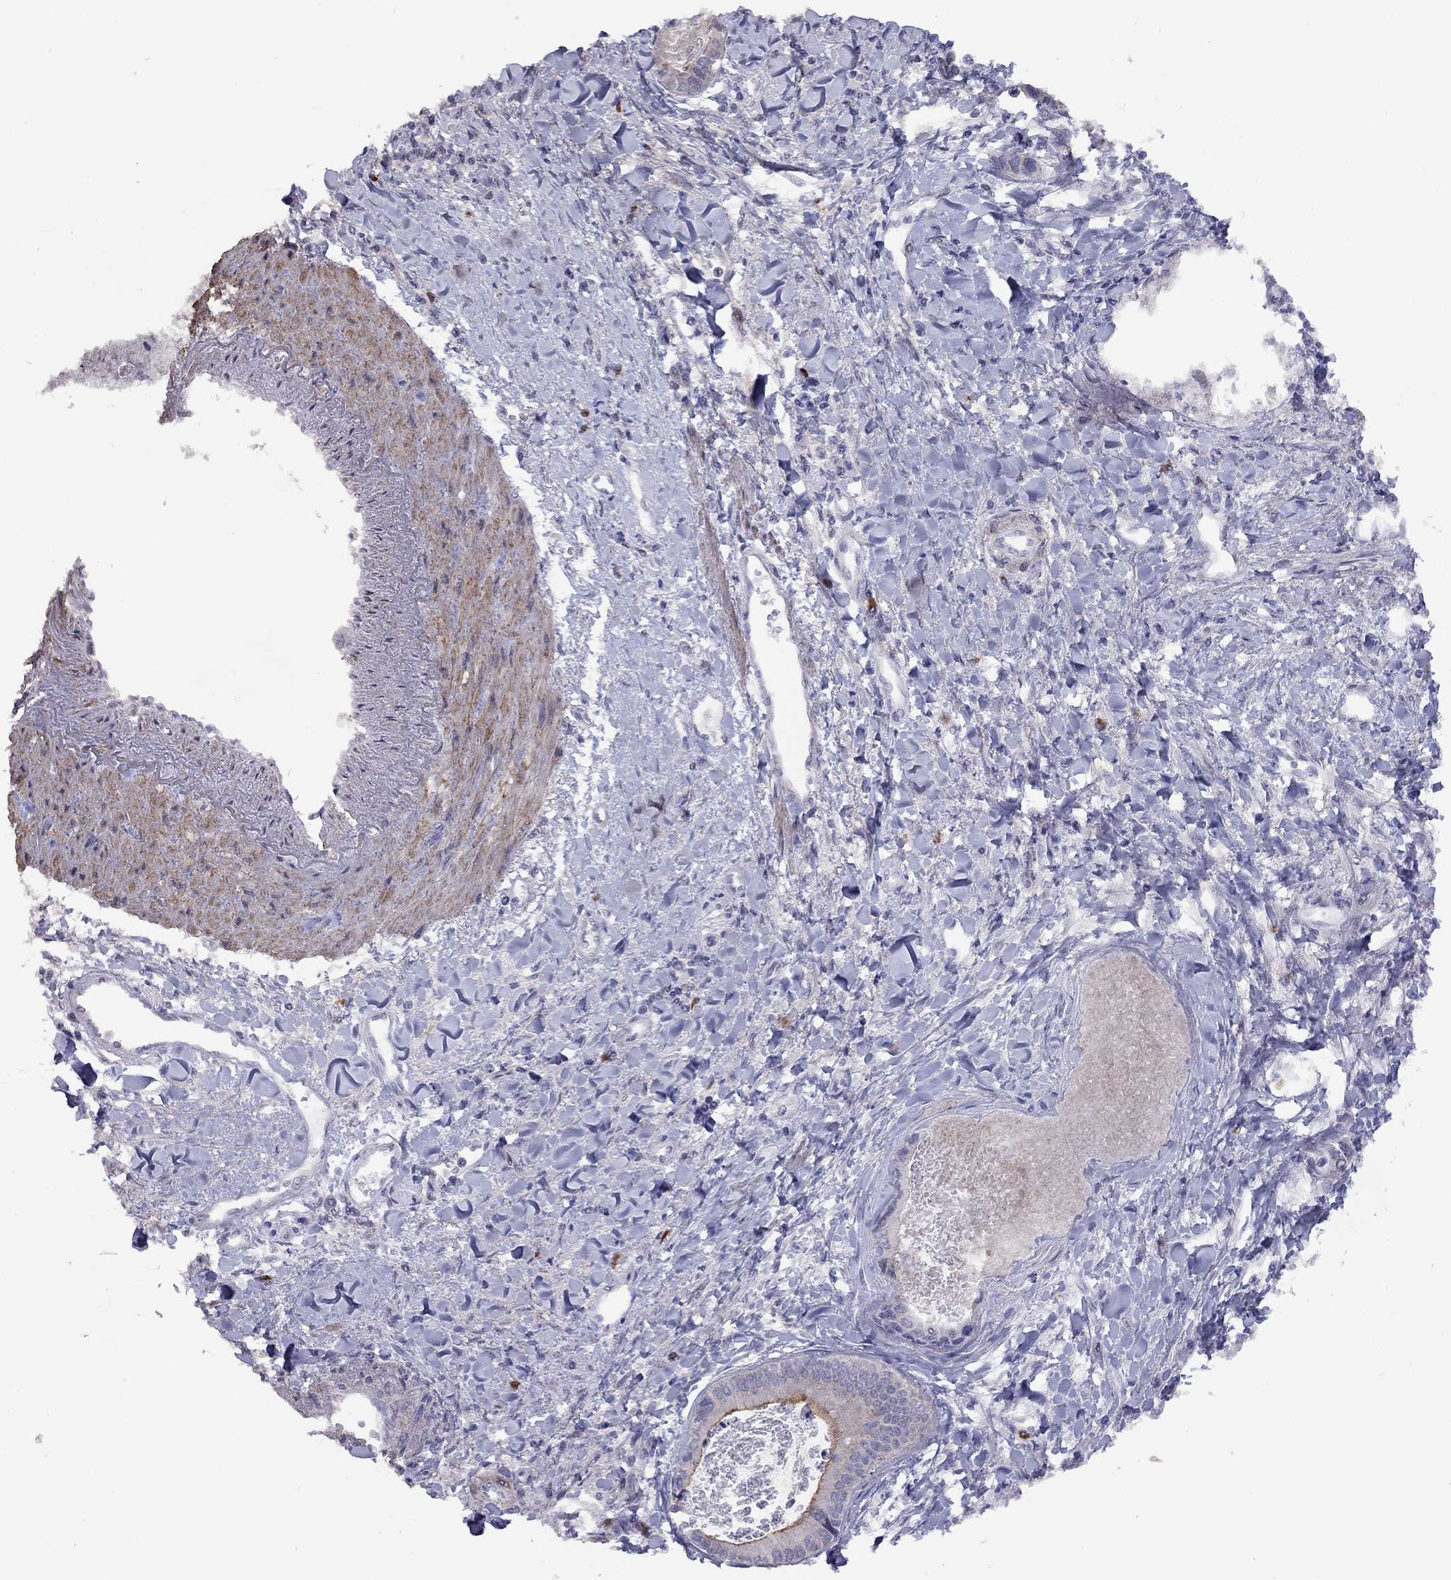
{"staining": {"intensity": "strong", "quantity": "25%-75%", "location": "cytoplasmic/membranous"}, "tissue": "liver cancer", "cell_type": "Tumor cells", "image_type": "cancer", "snomed": [{"axis": "morphology", "description": "Cholangiocarcinoma"}, {"axis": "topography", "description": "Liver"}], "caption": "Strong cytoplasmic/membranous protein expression is identified in about 25%-75% of tumor cells in liver cancer (cholangiocarcinoma).", "gene": "SYTL2", "patient": {"sex": "male", "age": 66}}